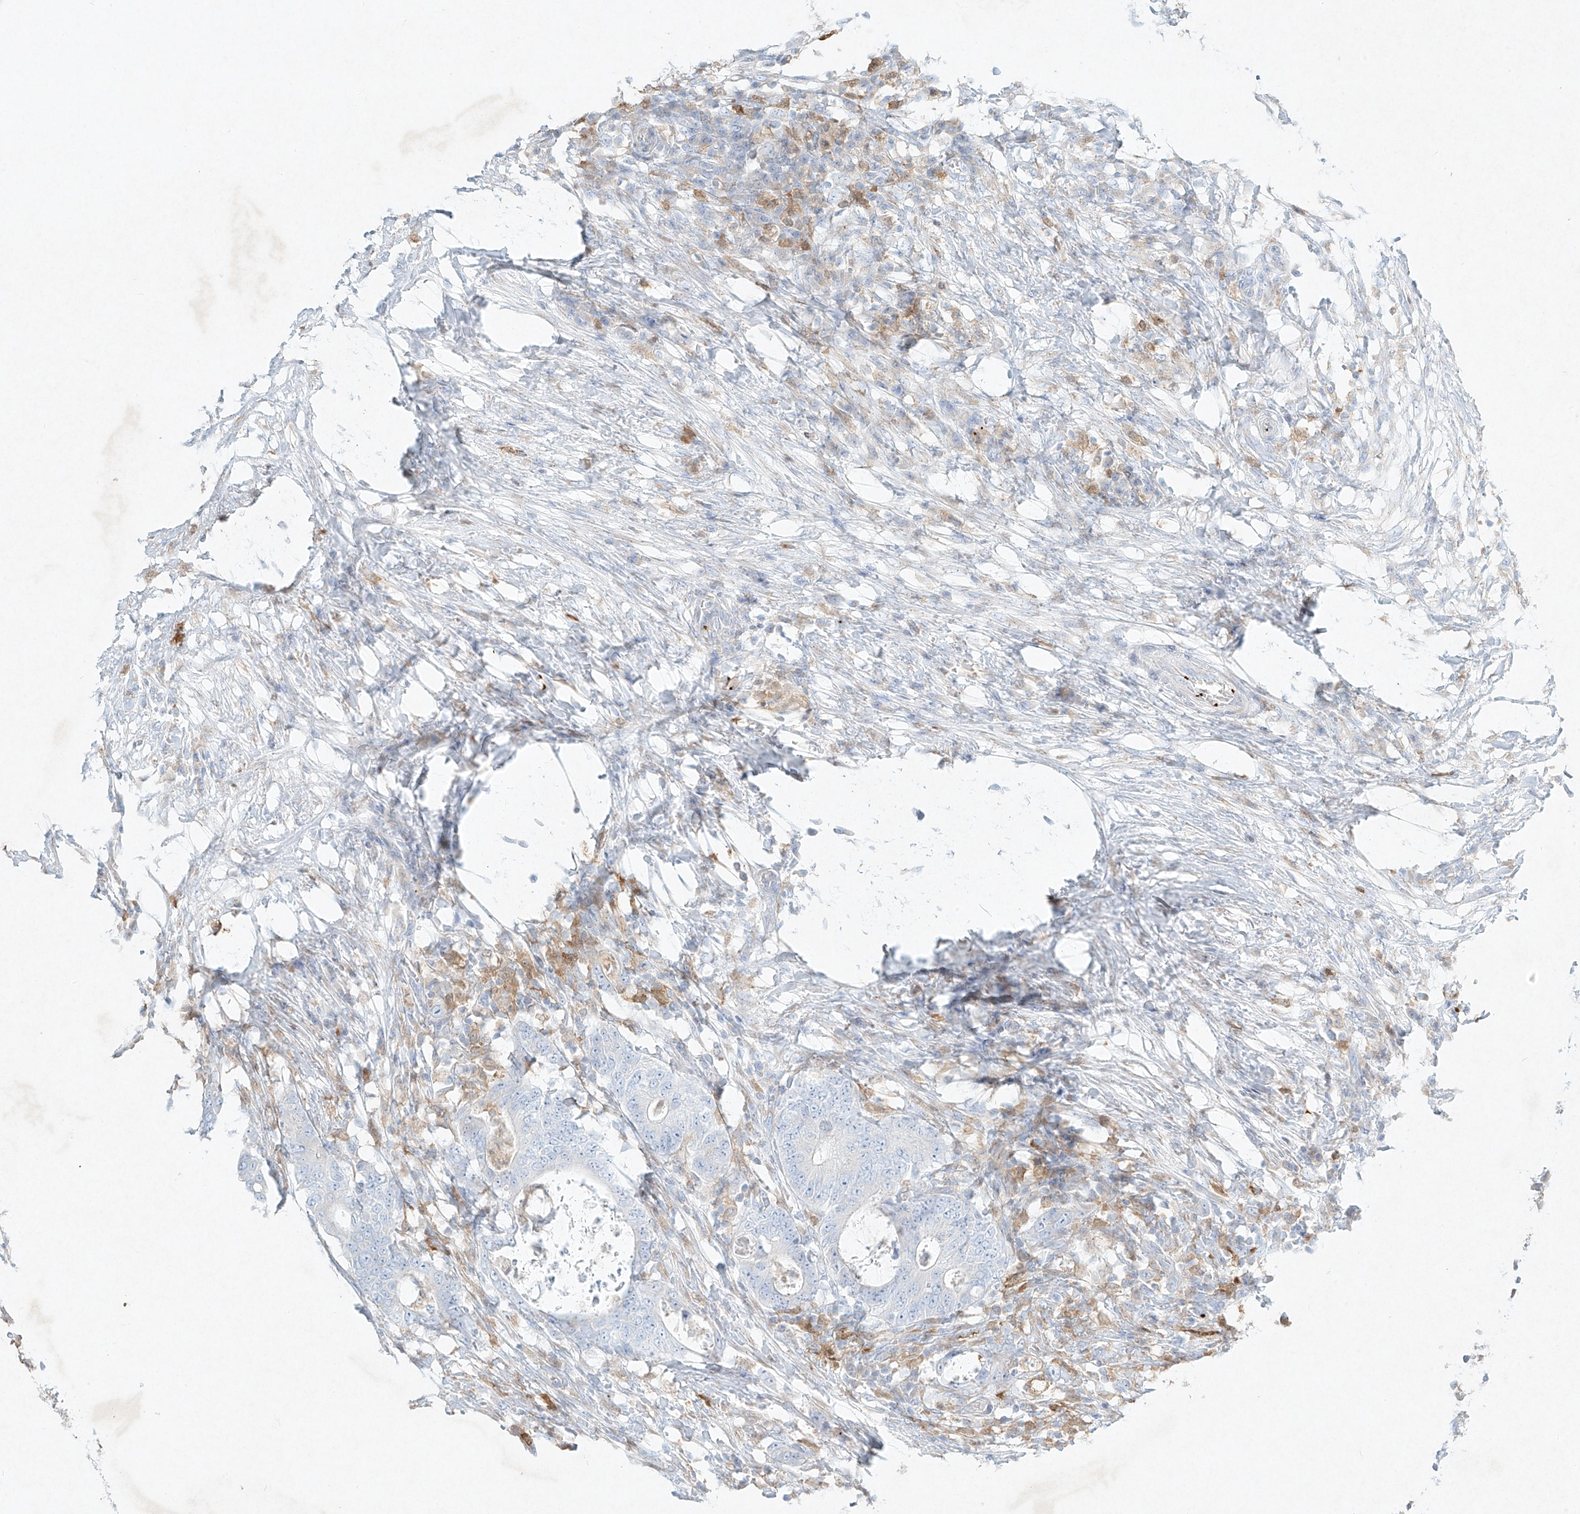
{"staining": {"intensity": "negative", "quantity": "none", "location": "none"}, "tissue": "colorectal cancer", "cell_type": "Tumor cells", "image_type": "cancer", "snomed": [{"axis": "morphology", "description": "Adenocarcinoma, NOS"}, {"axis": "topography", "description": "Colon"}], "caption": "Immunohistochemical staining of human adenocarcinoma (colorectal) displays no significant staining in tumor cells.", "gene": "PLEK", "patient": {"sex": "male", "age": 83}}